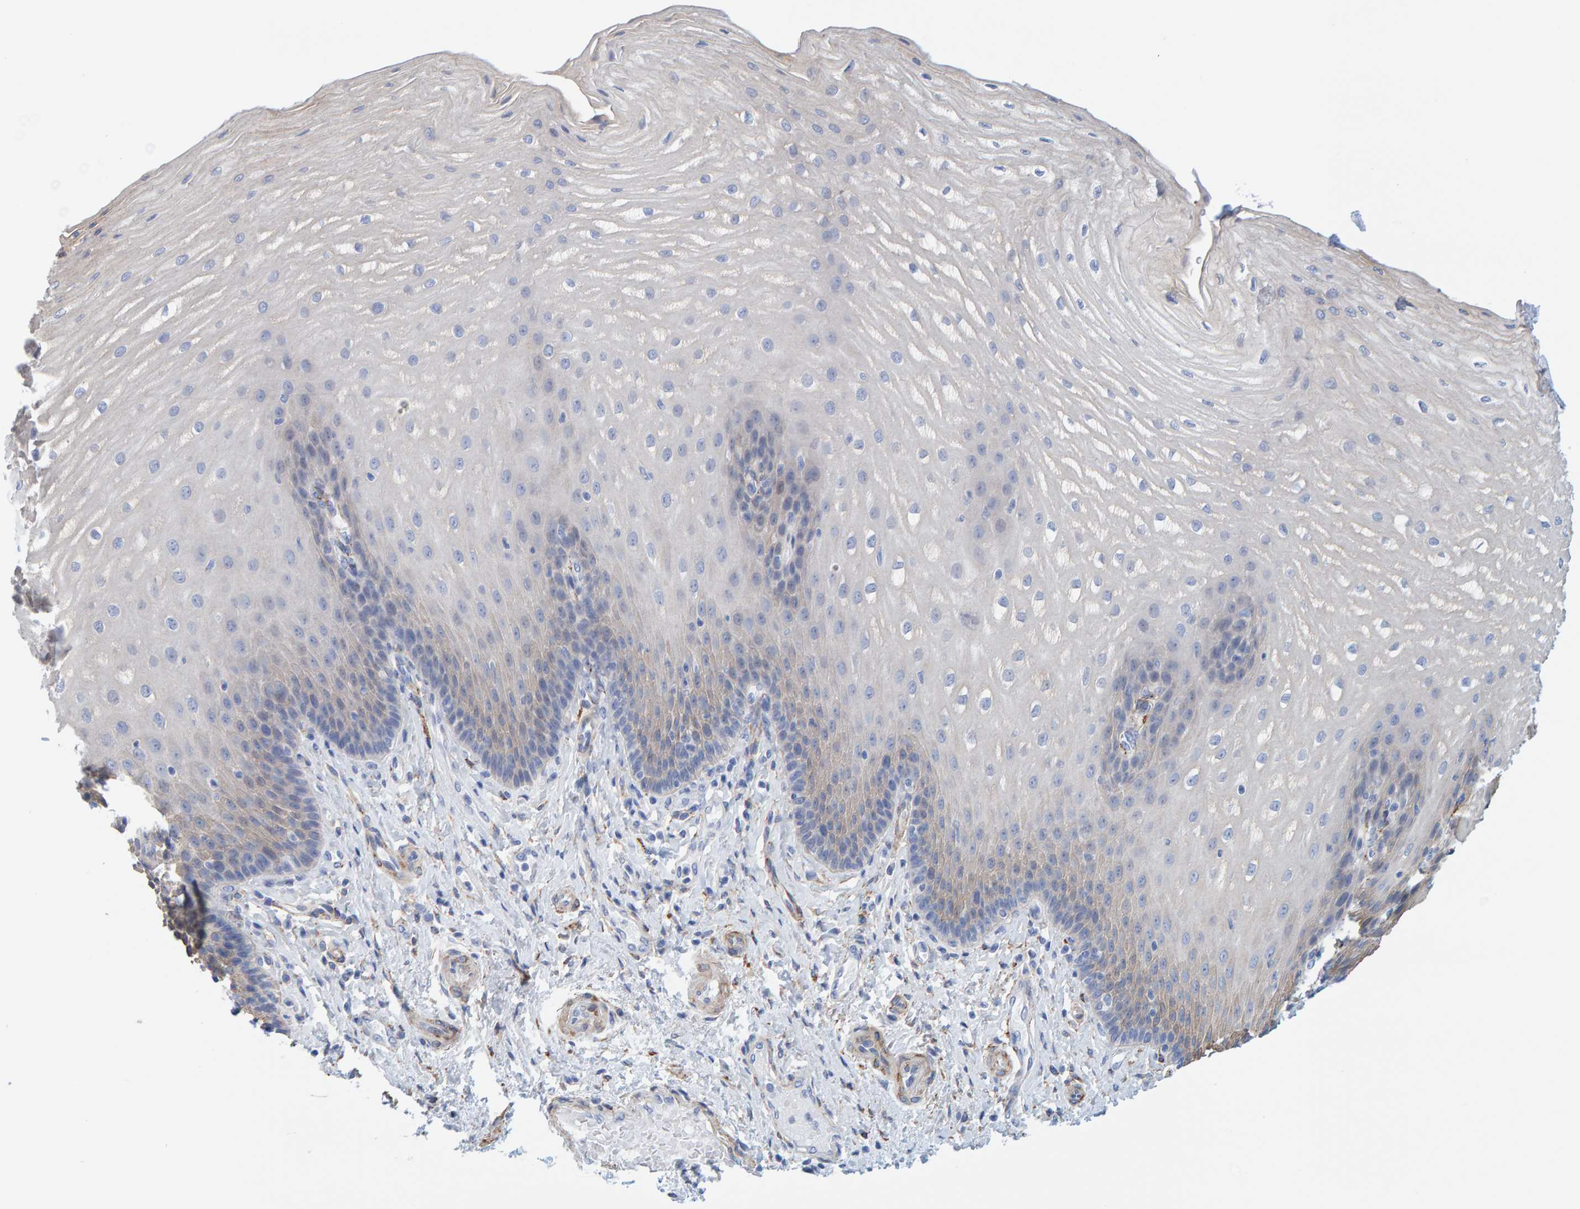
{"staining": {"intensity": "negative", "quantity": "none", "location": "none"}, "tissue": "esophagus", "cell_type": "Squamous epithelial cells", "image_type": "normal", "snomed": [{"axis": "morphology", "description": "Normal tissue, NOS"}, {"axis": "topography", "description": "Esophagus"}], "caption": "A histopathology image of human esophagus is negative for staining in squamous epithelial cells. Brightfield microscopy of IHC stained with DAB (3,3'-diaminobenzidine) (brown) and hematoxylin (blue), captured at high magnification.", "gene": "MAP1B", "patient": {"sex": "male", "age": 54}}